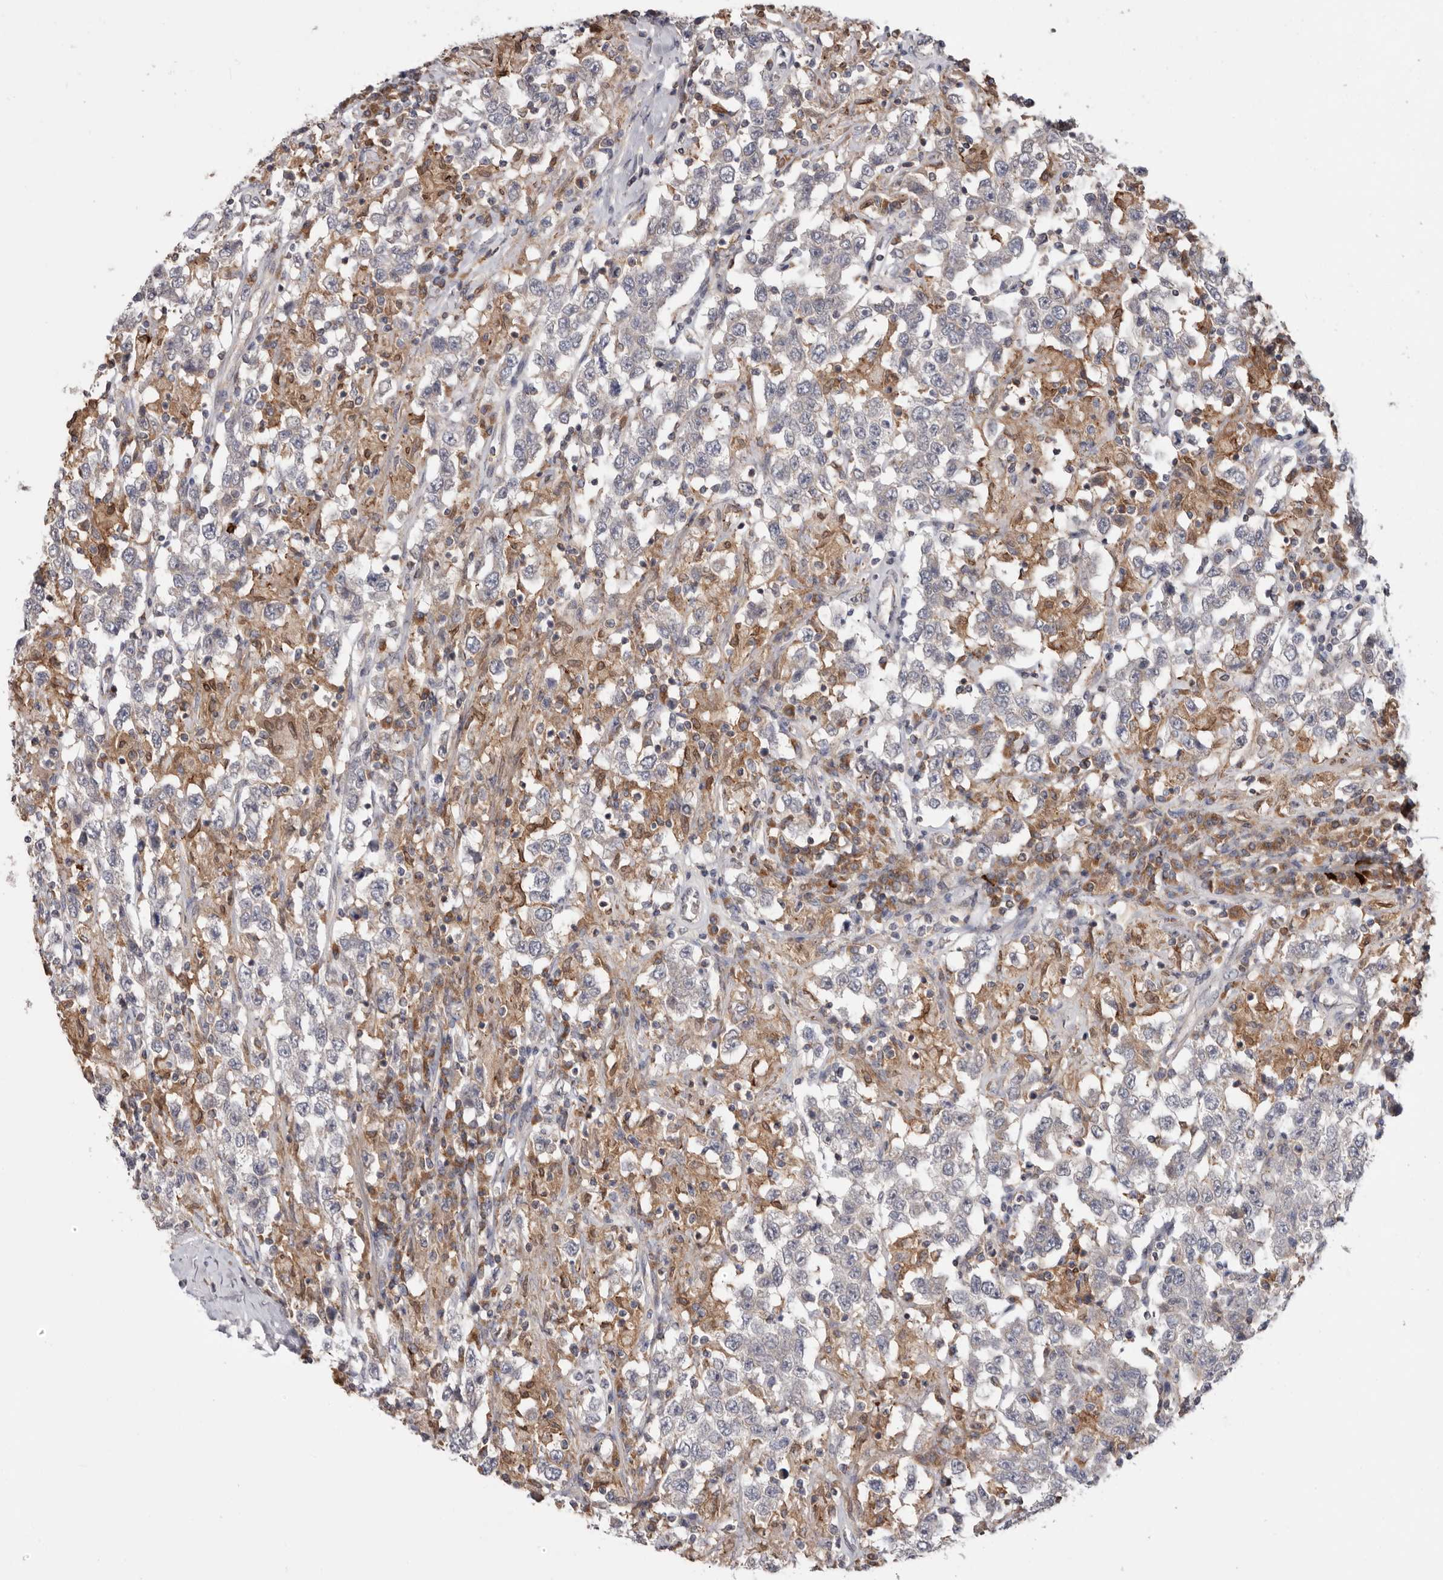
{"staining": {"intensity": "negative", "quantity": "none", "location": "none"}, "tissue": "testis cancer", "cell_type": "Tumor cells", "image_type": "cancer", "snomed": [{"axis": "morphology", "description": "Seminoma, NOS"}, {"axis": "topography", "description": "Testis"}], "caption": "Tumor cells are negative for protein expression in human seminoma (testis).", "gene": "TMUB1", "patient": {"sex": "male", "age": 41}}